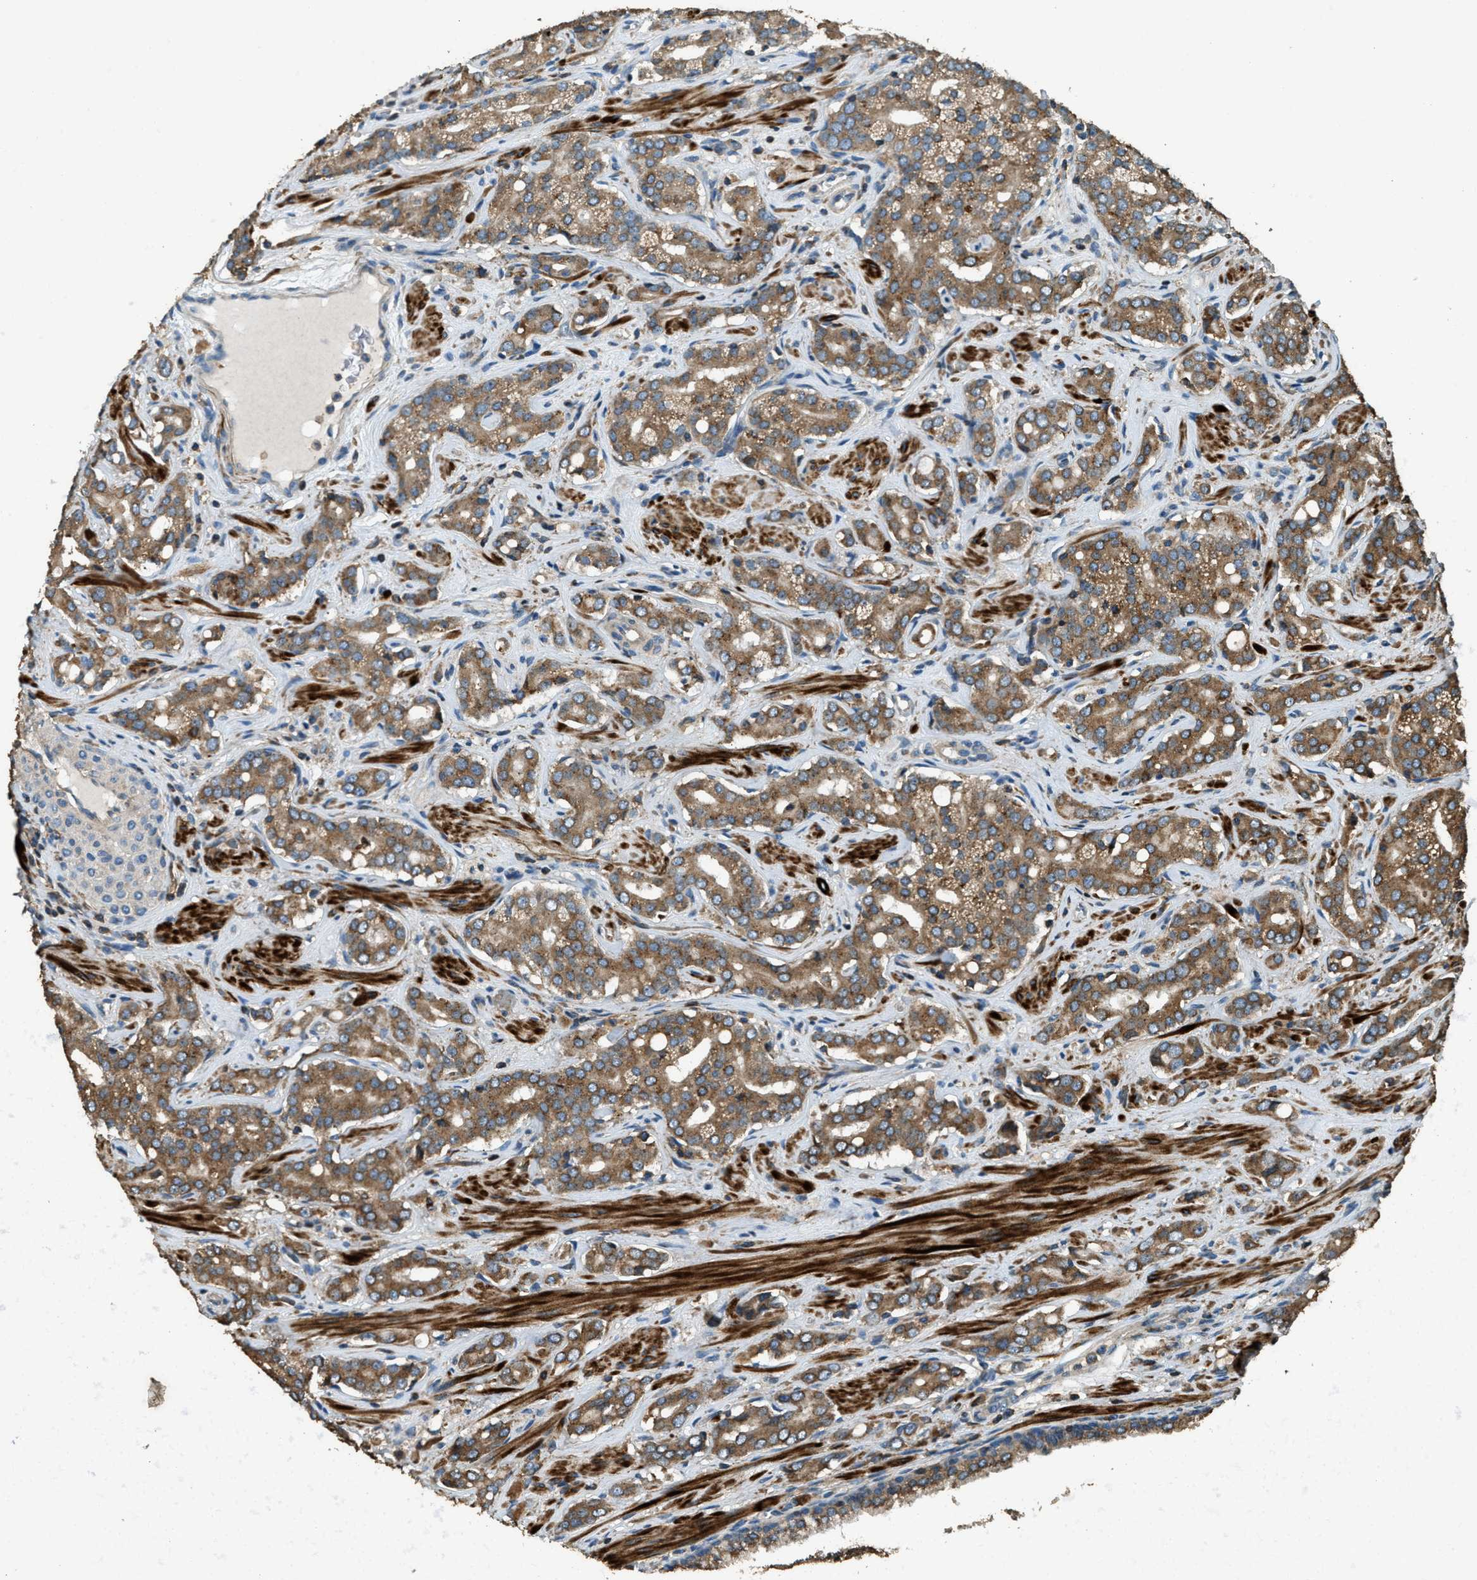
{"staining": {"intensity": "moderate", "quantity": ">75%", "location": "cytoplasmic/membranous"}, "tissue": "prostate cancer", "cell_type": "Tumor cells", "image_type": "cancer", "snomed": [{"axis": "morphology", "description": "Adenocarcinoma, High grade"}, {"axis": "topography", "description": "Prostate"}], "caption": "Protein expression by immunohistochemistry reveals moderate cytoplasmic/membranous positivity in approximately >75% of tumor cells in prostate cancer (high-grade adenocarcinoma). The staining is performed using DAB (3,3'-diaminobenzidine) brown chromogen to label protein expression. The nuclei are counter-stained blue using hematoxylin.", "gene": "ERGIC1", "patient": {"sex": "male", "age": 52}}